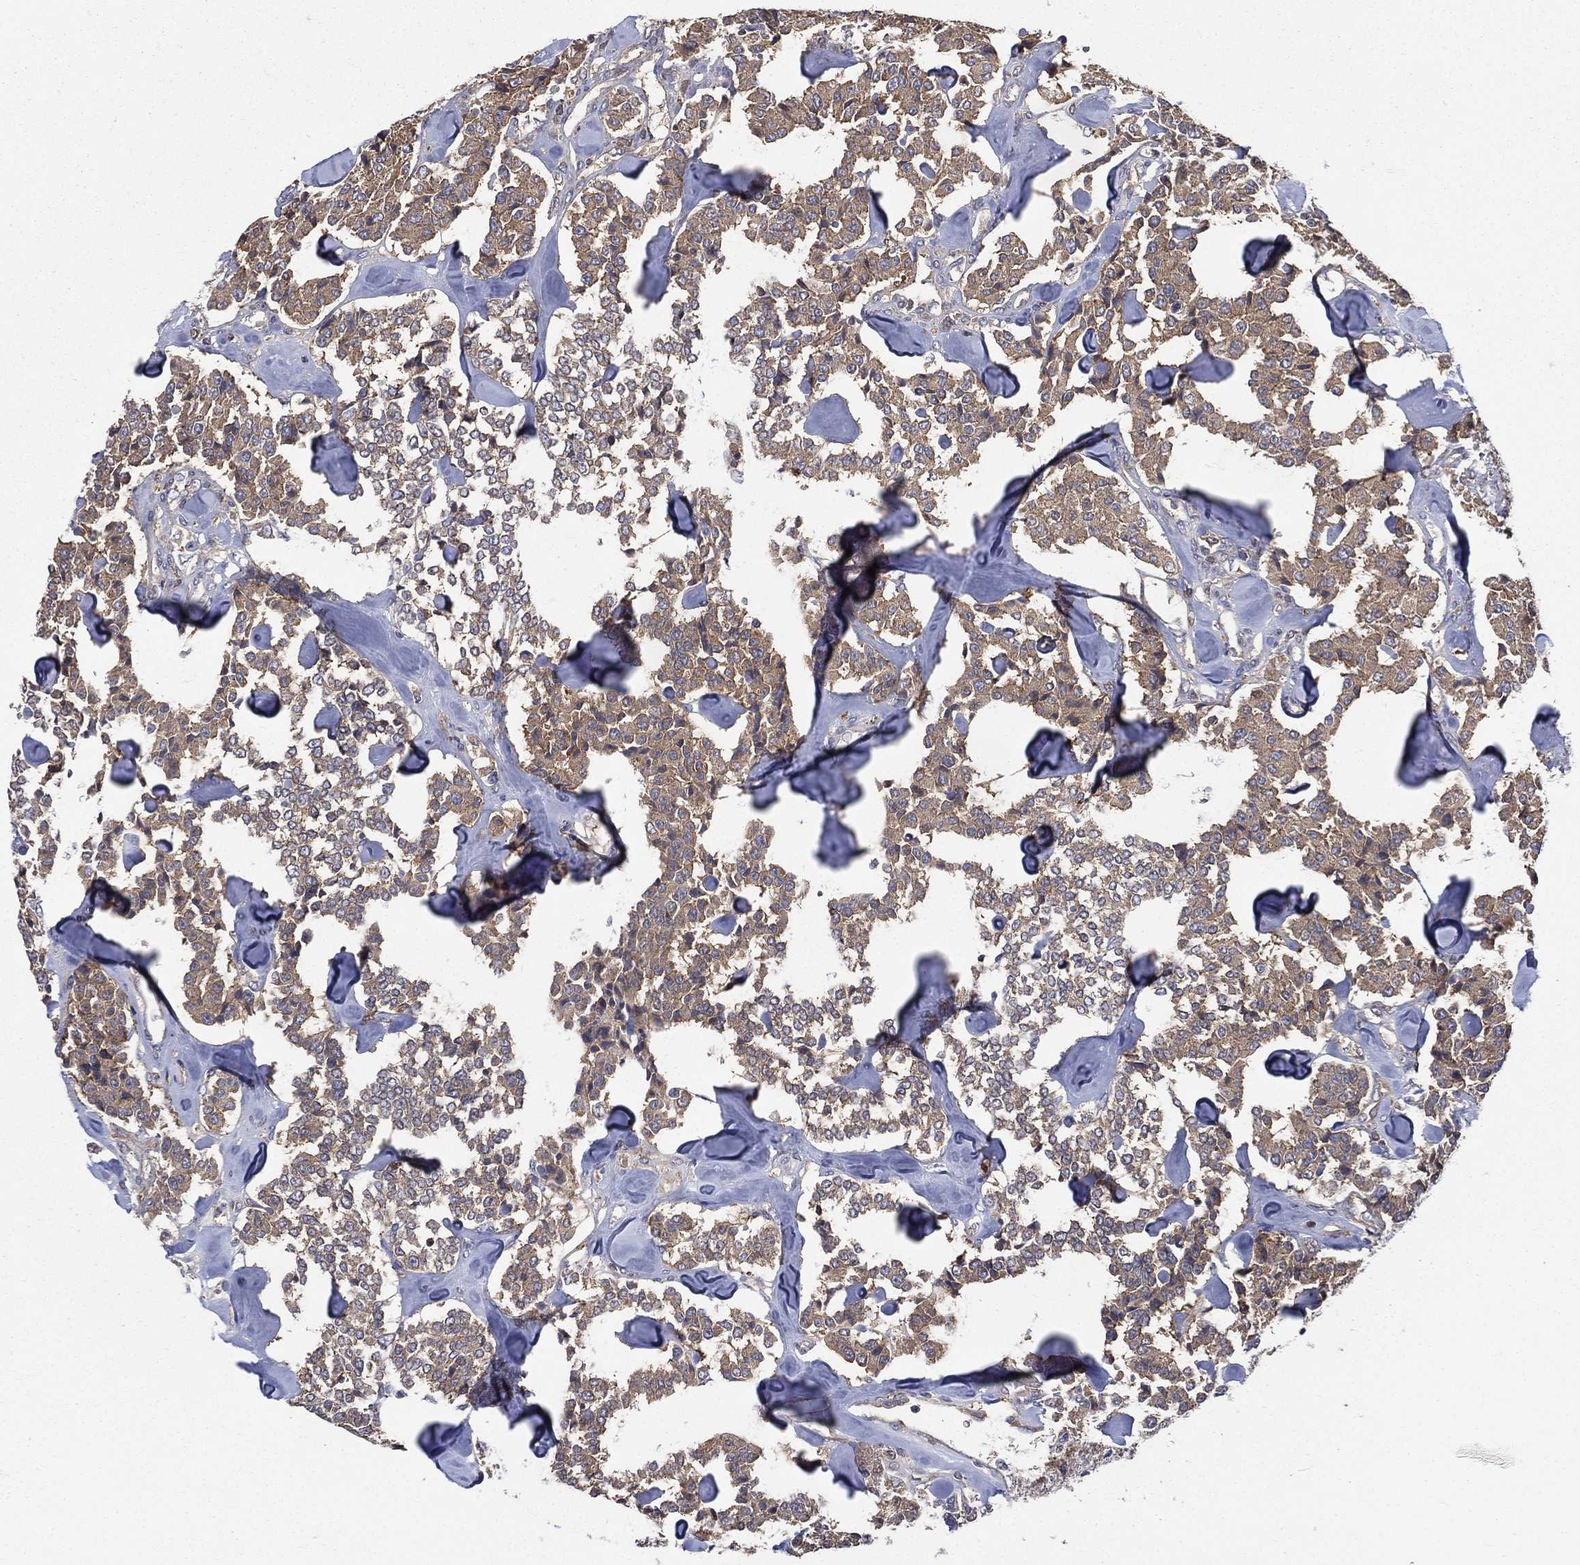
{"staining": {"intensity": "moderate", "quantity": ">75%", "location": "cytoplasmic/membranous"}, "tissue": "carcinoid", "cell_type": "Tumor cells", "image_type": "cancer", "snomed": [{"axis": "morphology", "description": "Carcinoid, malignant, NOS"}, {"axis": "topography", "description": "Pancreas"}], "caption": "Immunohistochemistry micrograph of carcinoid stained for a protein (brown), which demonstrates medium levels of moderate cytoplasmic/membranous positivity in about >75% of tumor cells.", "gene": "SMPD3", "patient": {"sex": "male", "age": 41}}